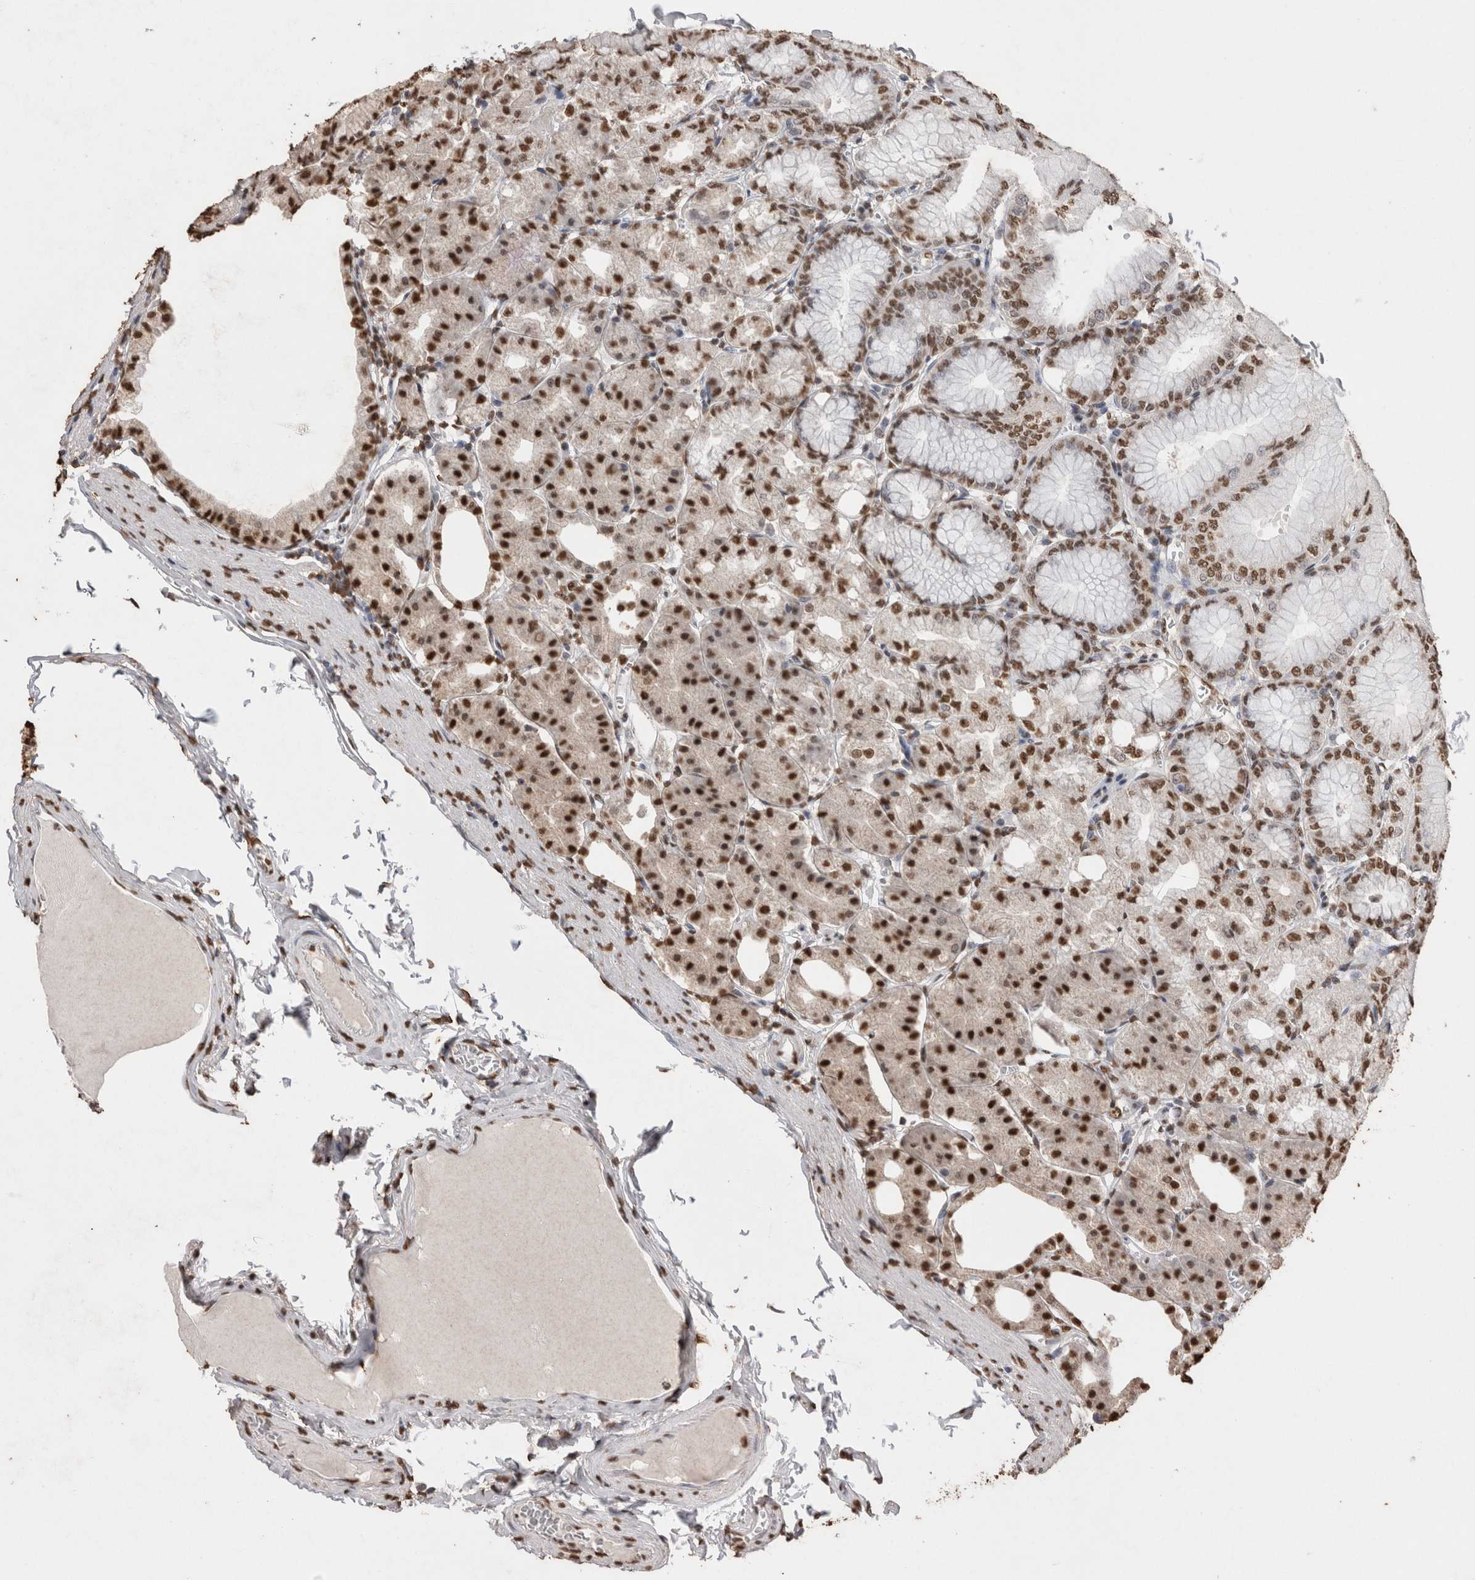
{"staining": {"intensity": "strong", "quantity": ">75%", "location": "nuclear"}, "tissue": "stomach", "cell_type": "Glandular cells", "image_type": "normal", "snomed": [{"axis": "morphology", "description": "Normal tissue, NOS"}, {"axis": "topography", "description": "Stomach, lower"}], "caption": "Immunohistochemical staining of benign human stomach shows >75% levels of strong nuclear protein expression in about >75% of glandular cells.", "gene": "NTHL1", "patient": {"sex": "male", "age": 71}}